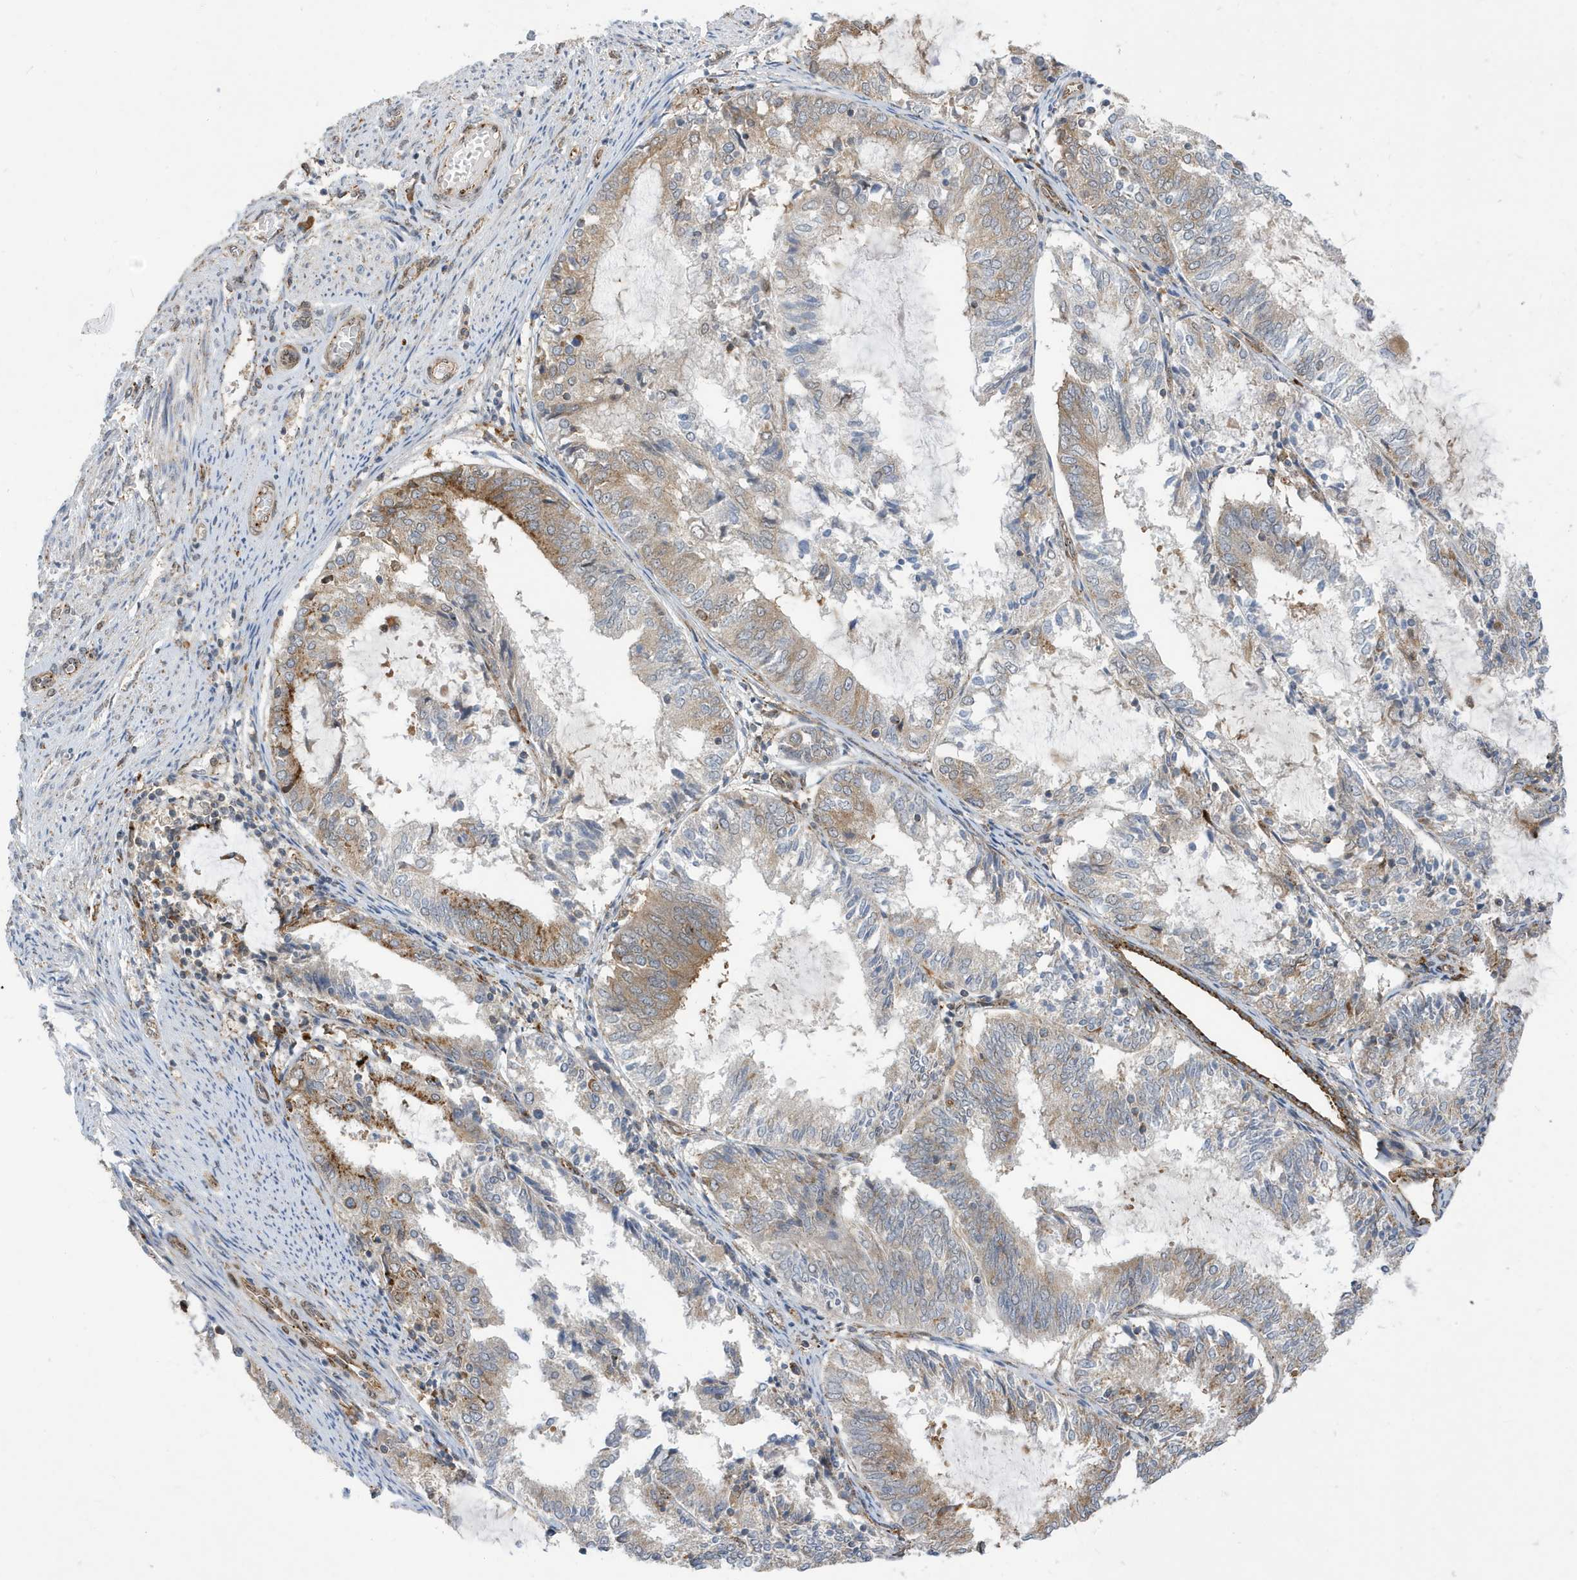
{"staining": {"intensity": "moderate", "quantity": "25%-75%", "location": "cytoplasmic/membranous"}, "tissue": "endometrial cancer", "cell_type": "Tumor cells", "image_type": "cancer", "snomed": [{"axis": "morphology", "description": "Adenocarcinoma, NOS"}, {"axis": "topography", "description": "Endometrium"}], "caption": "IHC histopathology image of neoplastic tissue: human adenocarcinoma (endometrial) stained using immunohistochemistry (IHC) exhibits medium levels of moderate protein expression localized specifically in the cytoplasmic/membranous of tumor cells, appearing as a cytoplasmic/membranous brown color.", "gene": "ZNF507", "patient": {"sex": "female", "age": 81}}